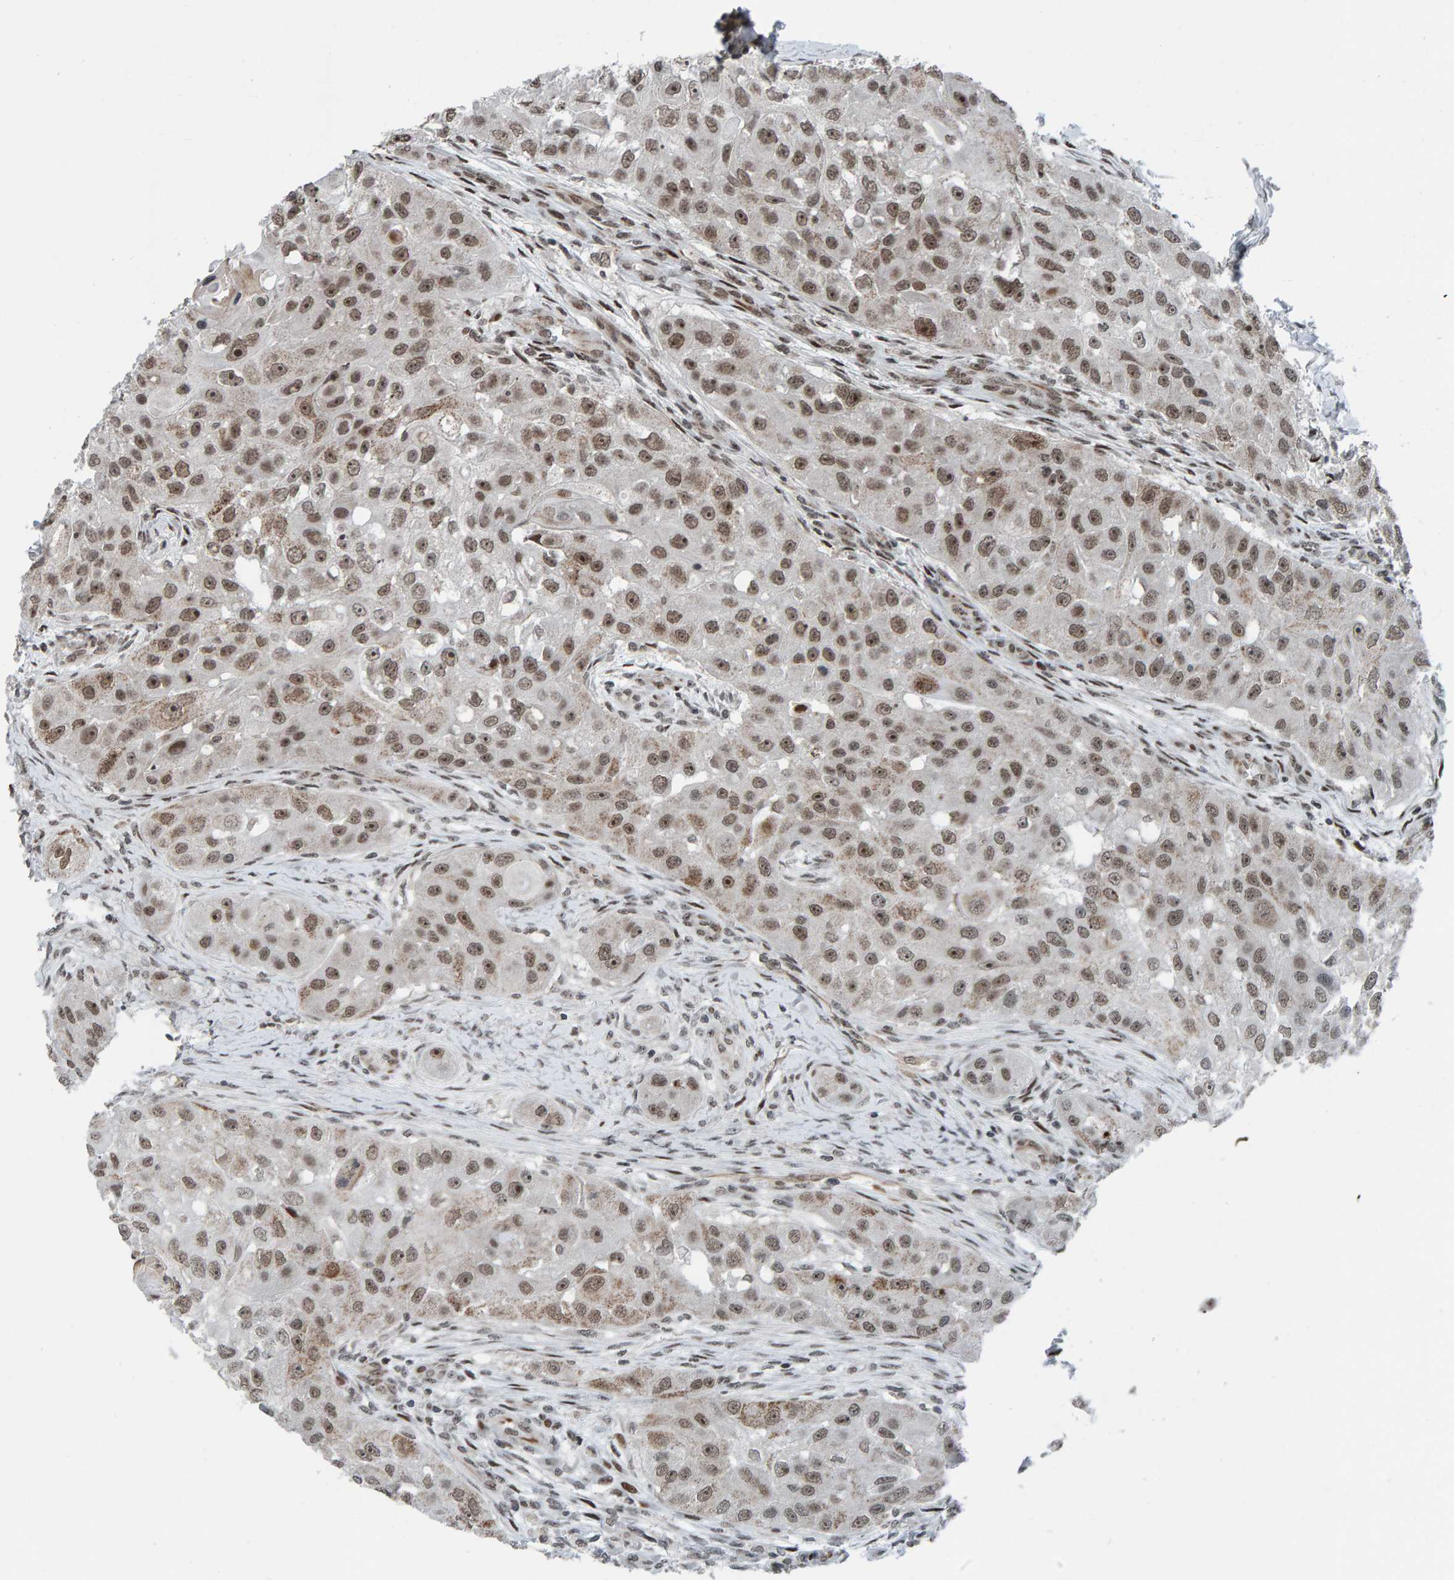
{"staining": {"intensity": "weak", "quantity": ">75%", "location": "nuclear"}, "tissue": "head and neck cancer", "cell_type": "Tumor cells", "image_type": "cancer", "snomed": [{"axis": "morphology", "description": "Normal tissue, NOS"}, {"axis": "morphology", "description": "Squamous cell carcinoma, NOS"}, {"axis": "topography", "description": "Skeletal muscle"}, {"axis": "topography", "description": "Head-Neck"}], "caption": "High-magnification brightfield microscopy of squamous cell carcinoma (head and neck) stained with DAB (3,3'-diaminobenzidine) (brown) and counterstained with hematoxylin (blue). tumor cells exhibit weak nuclear expression is seen in about>75% of cells. (Brightfield microscopy of DAB IHC at high magnification).", "gene": "ZNF366", "patient": {"sex": "male", "age": 51}}